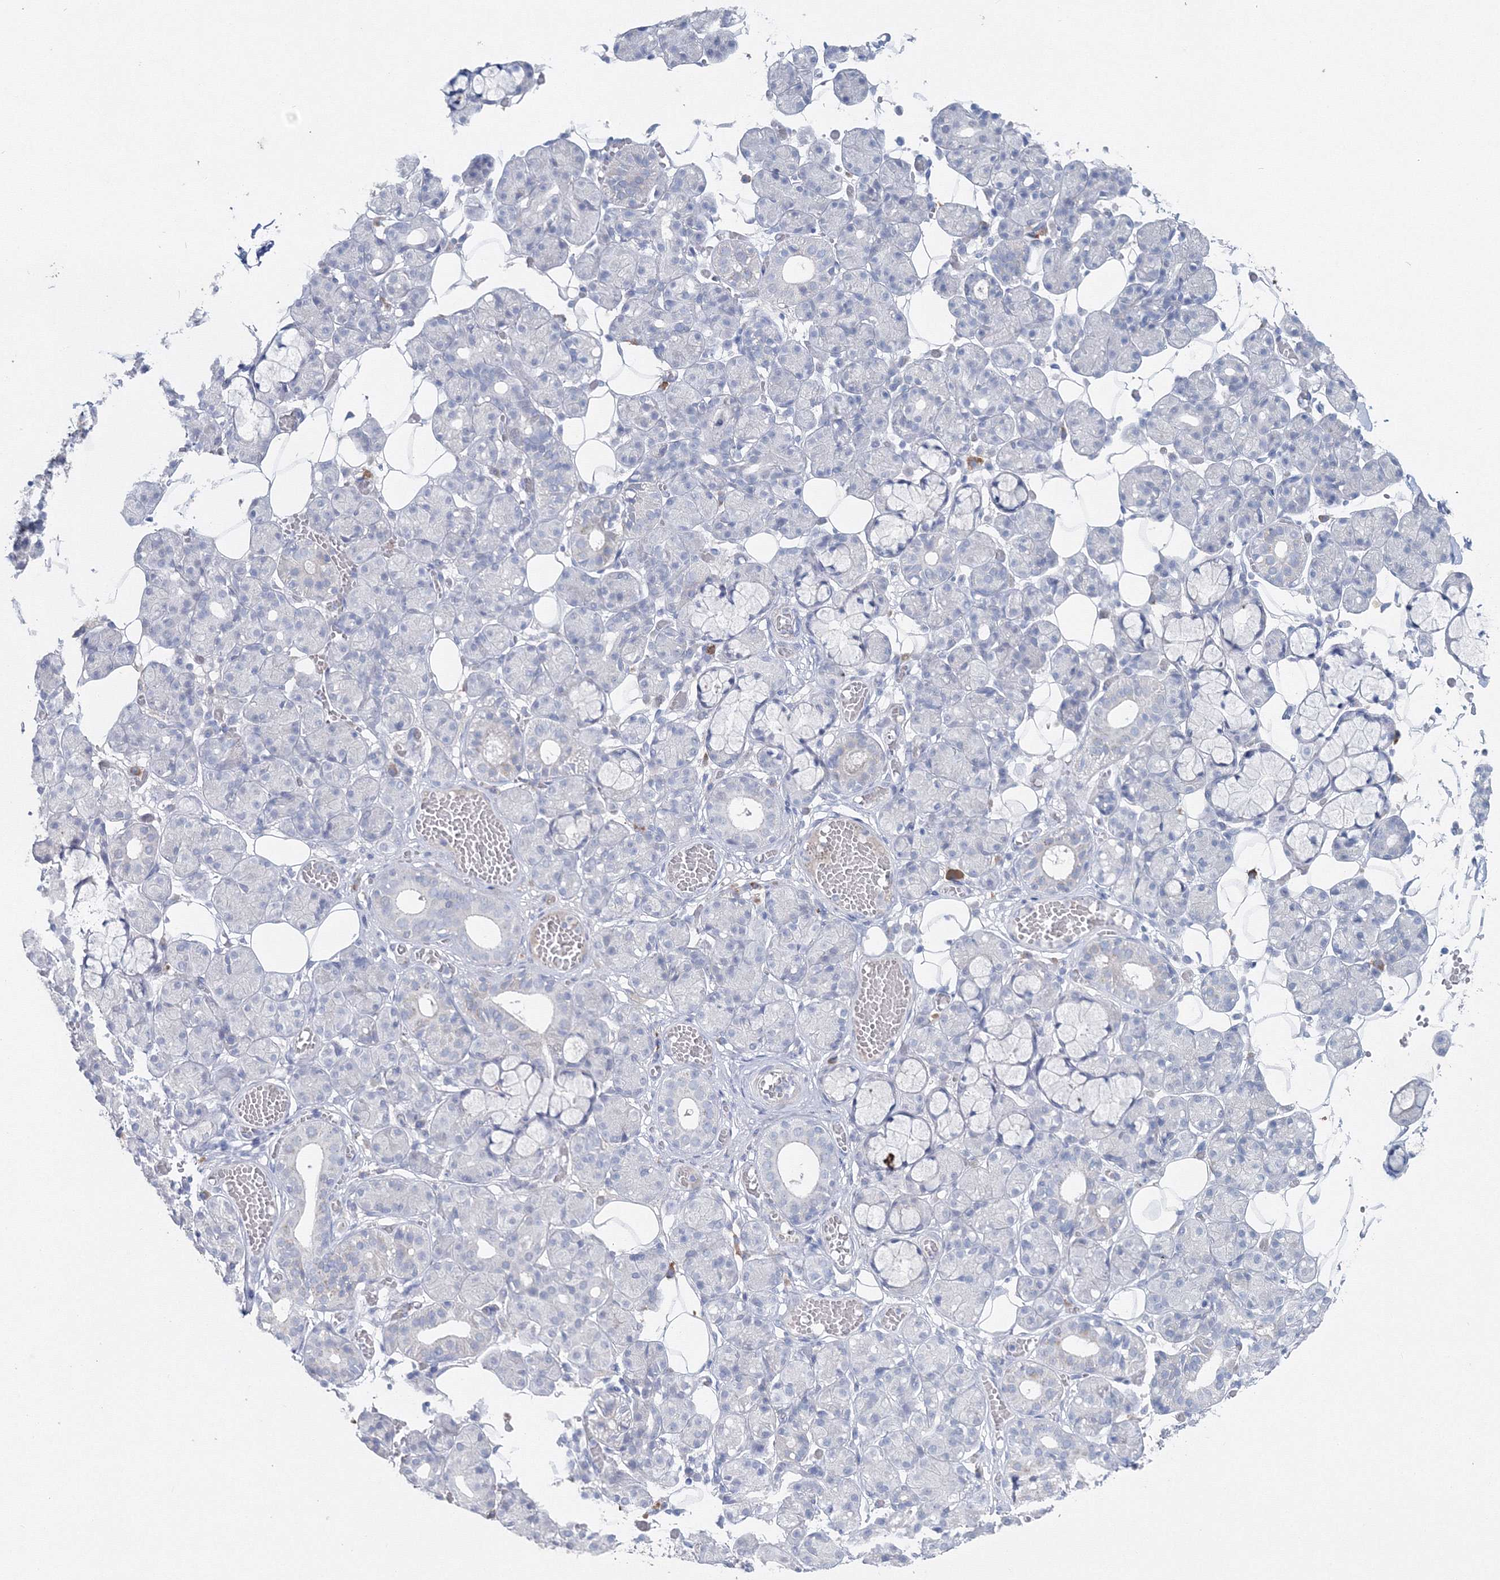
{"staining": {"intensity": "negative", "quantity": "none", "location": "none"}, "tissue": "salivary gland", "cell_type": "Glandular cells", "image_type": "normal", "snomed": [{"axis": "morphology", "description": "Normal tissue, NOS"}, {"axis": "topography", "description": "Salivary gland"}], "caption": "Immunohistochemistry micrograph of unremarkable salivary gland: salivary gland stained with DAB (3,3'-diaminobenzidine) displays no significant protein staining in glandular cells.", "gene": "GCKR", "patient": {"sex": "male", "age": 63}}